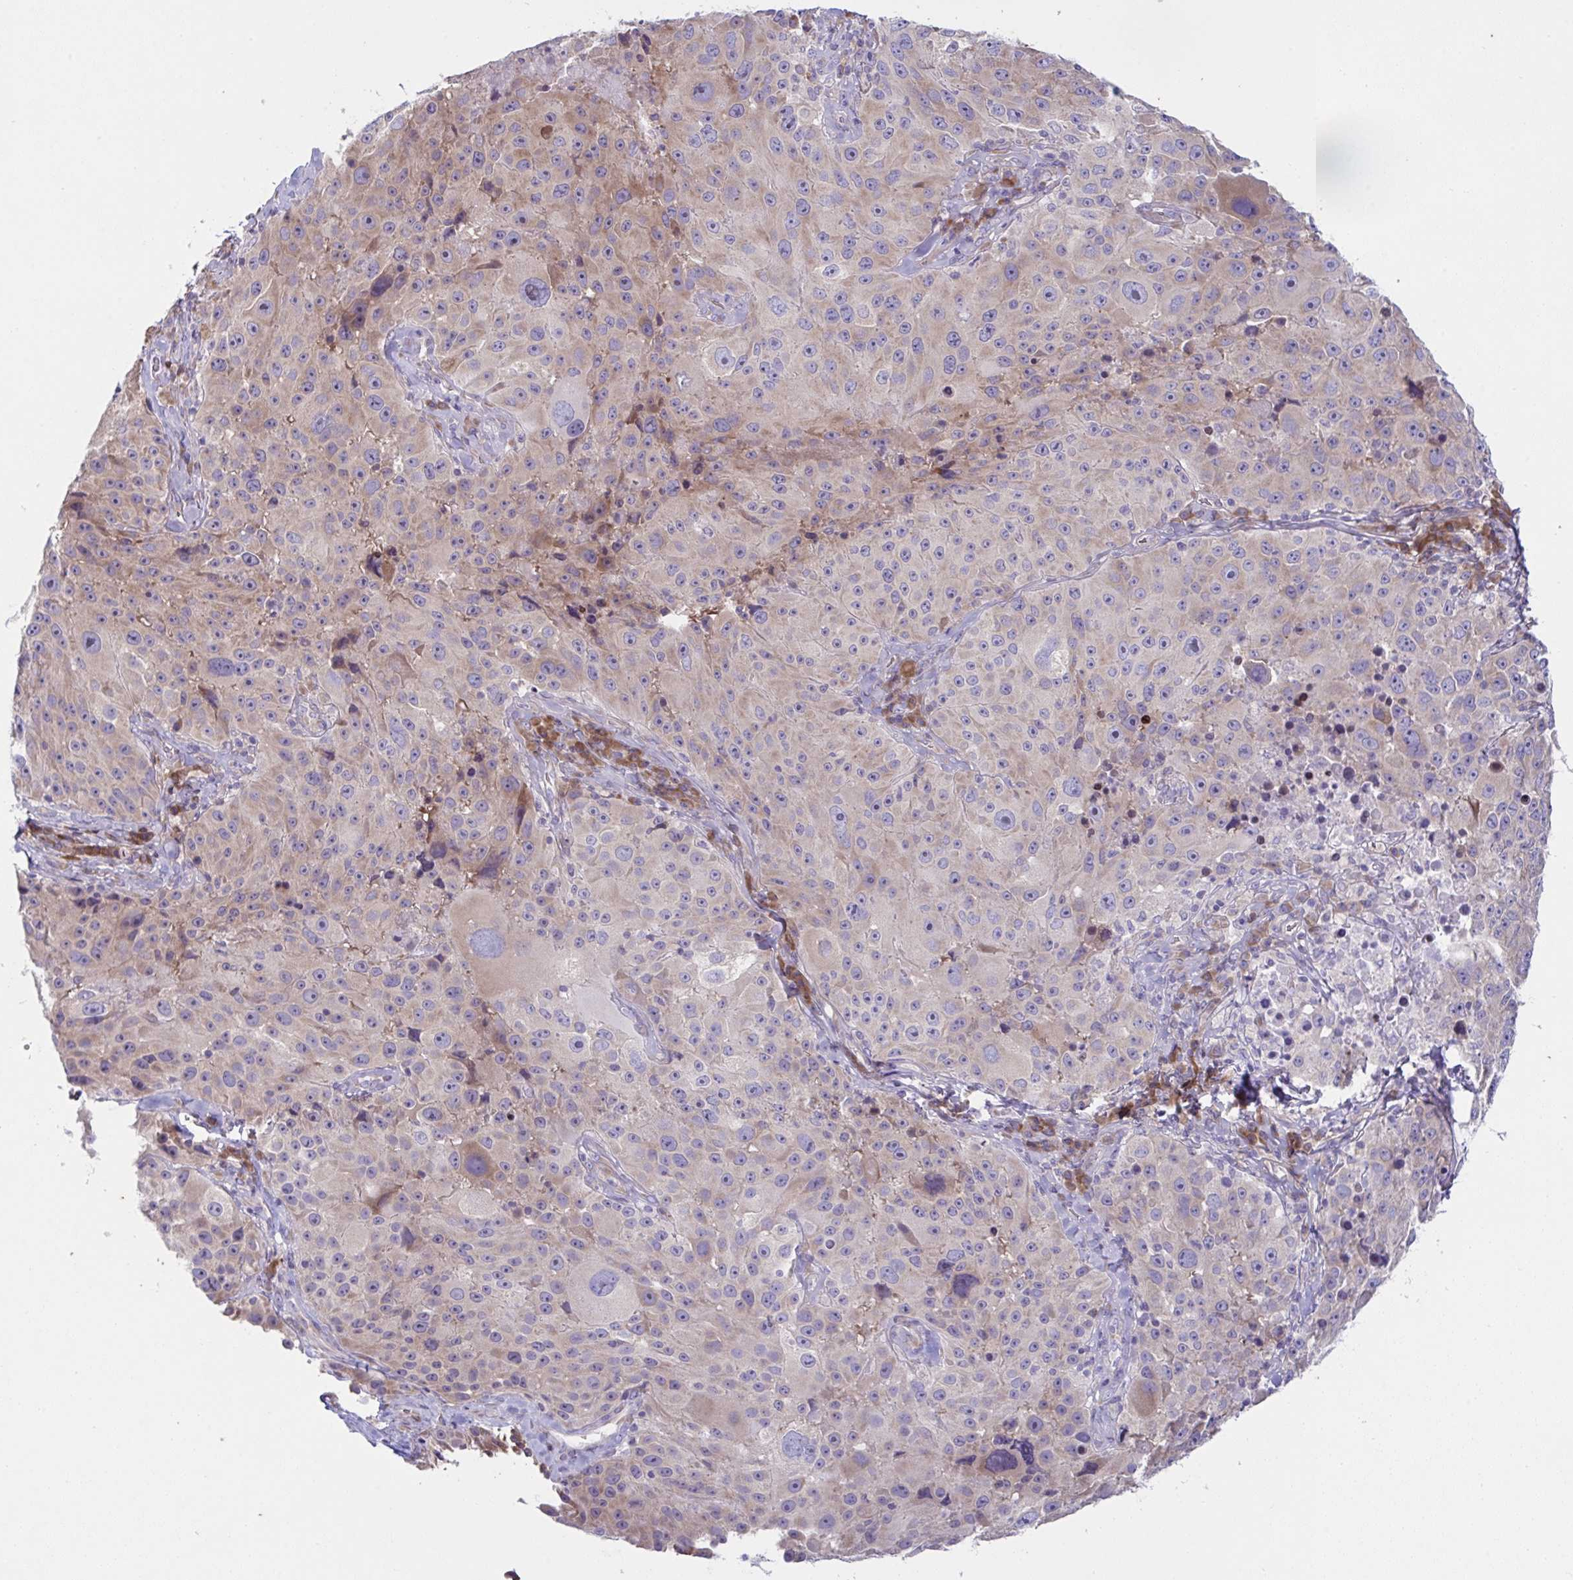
{"staining": {"intensity": "weak", "quantity": "25%-75%", "location": "cytoplasmic/membranous"}, "tissue": "melanoma", "cell_type": "Tumor cells", "image_type": "cancer", "snomed": [{"axis": "morphology", "description": "Malignant melanoma, Metastatic site"}, {"axis": "topography", "description": "Lymph node"}], "caption": "Immunohistochemical staining of human malignant melanoma (metastatic site) exhibits low levels of weak cytoplasmic/membranous protein positivity in approximately 25%-75% of tumor cells.", "gene": "FAU", "patient": {"sex": "male", "age": 62}}